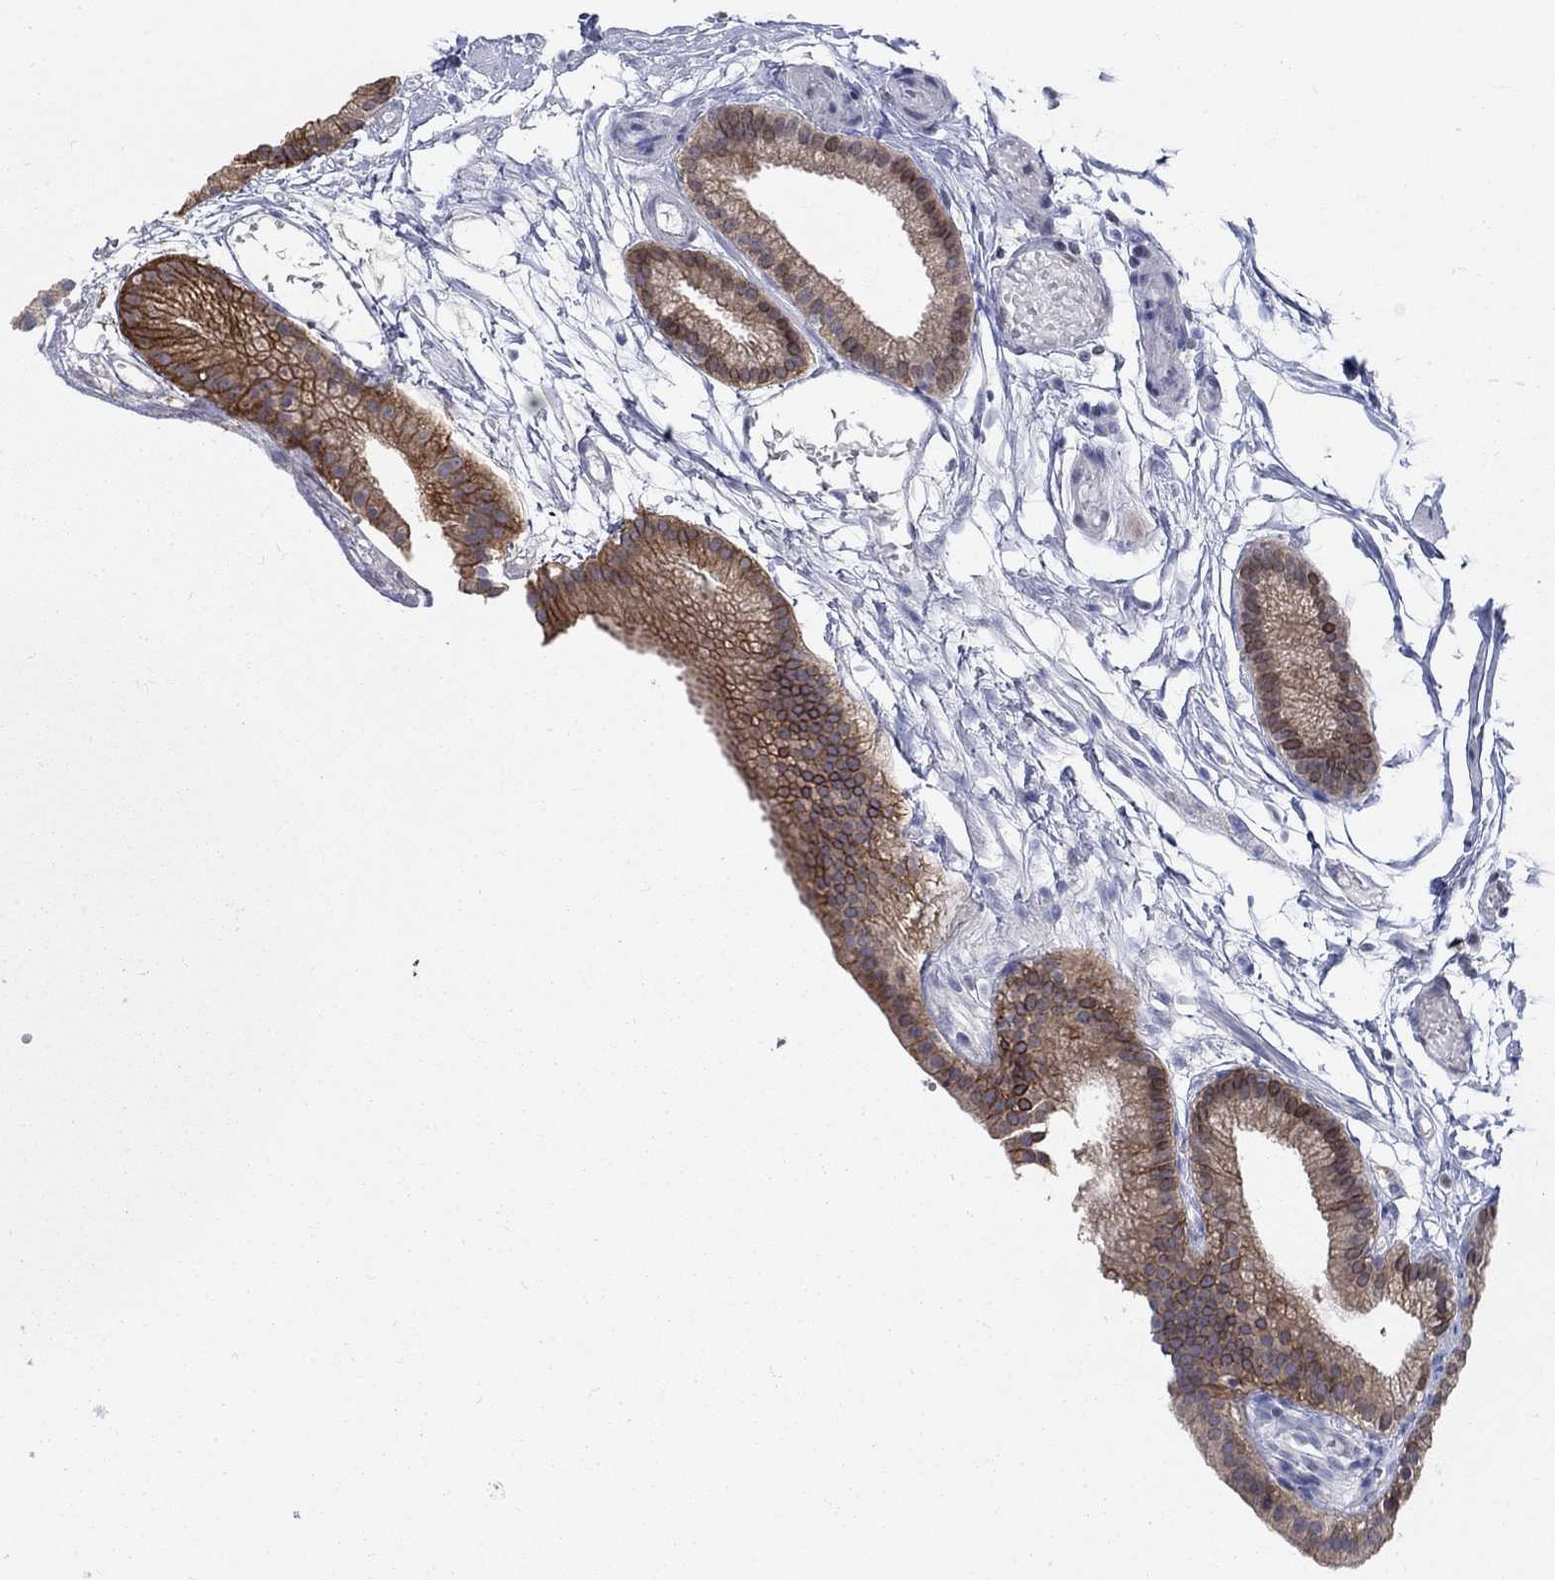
{"staining": {"intensity": "moderate", "quantity": "25%-75%", "location": "cytoplasmic/membranous"}, "tissue": "gallbladder", "cell_type": "Glandular cells", "image_type": "normal", "snomed": [{"axis": "morphology", "description": "Normal tissue, NOS"}, {"axis": "topography", "description": "Gallbladder"}], "caption": "Protein expression analysis of normal gallbladder demonstrates moderate cytoplasmic/membranous positivity in about 25%-75% of glandular cells.", "gene": "CENPE", "patient": {"sex": "female", "age": 45}}